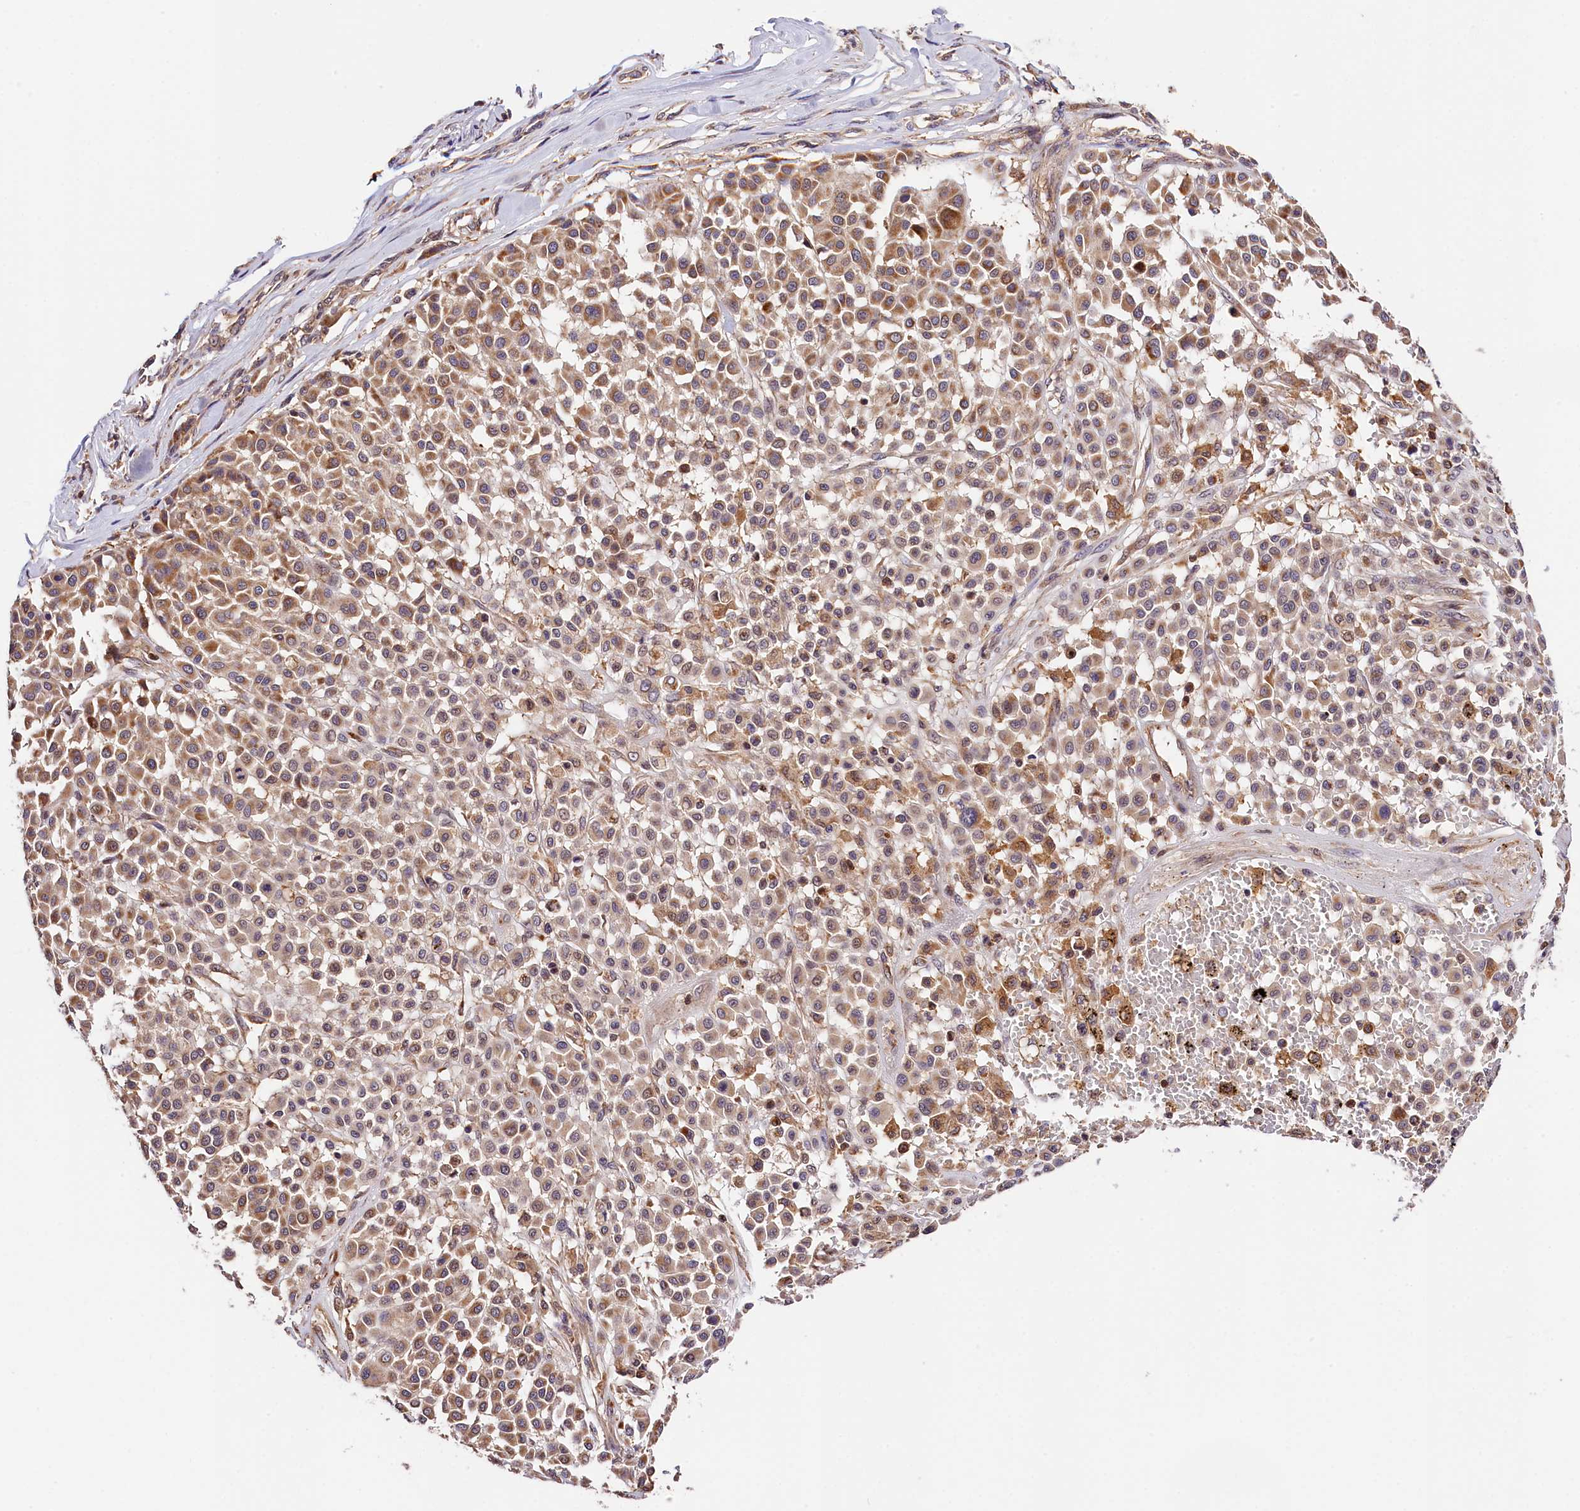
{"staining": {"intensity": "moderate", "quantity": ">75%", "location": "cytoplasmic/membranous"}, "tissue": "melanoma", "cell_type": "Tumor cells", "image_type": "cancer", "snomed": [{"axis": "morphology", "description": "Malignant melanoma, Metastatic site"}, {"axis": "topography", "description": "Soft tissue"}], "caption": "Melanoma stained with IHC demonstrates moderate cytoplasmic/membranous positivity in about >75% of tumor cells.", "gene": "KPTN", "patient": {"sex": "male", "age": 41}}